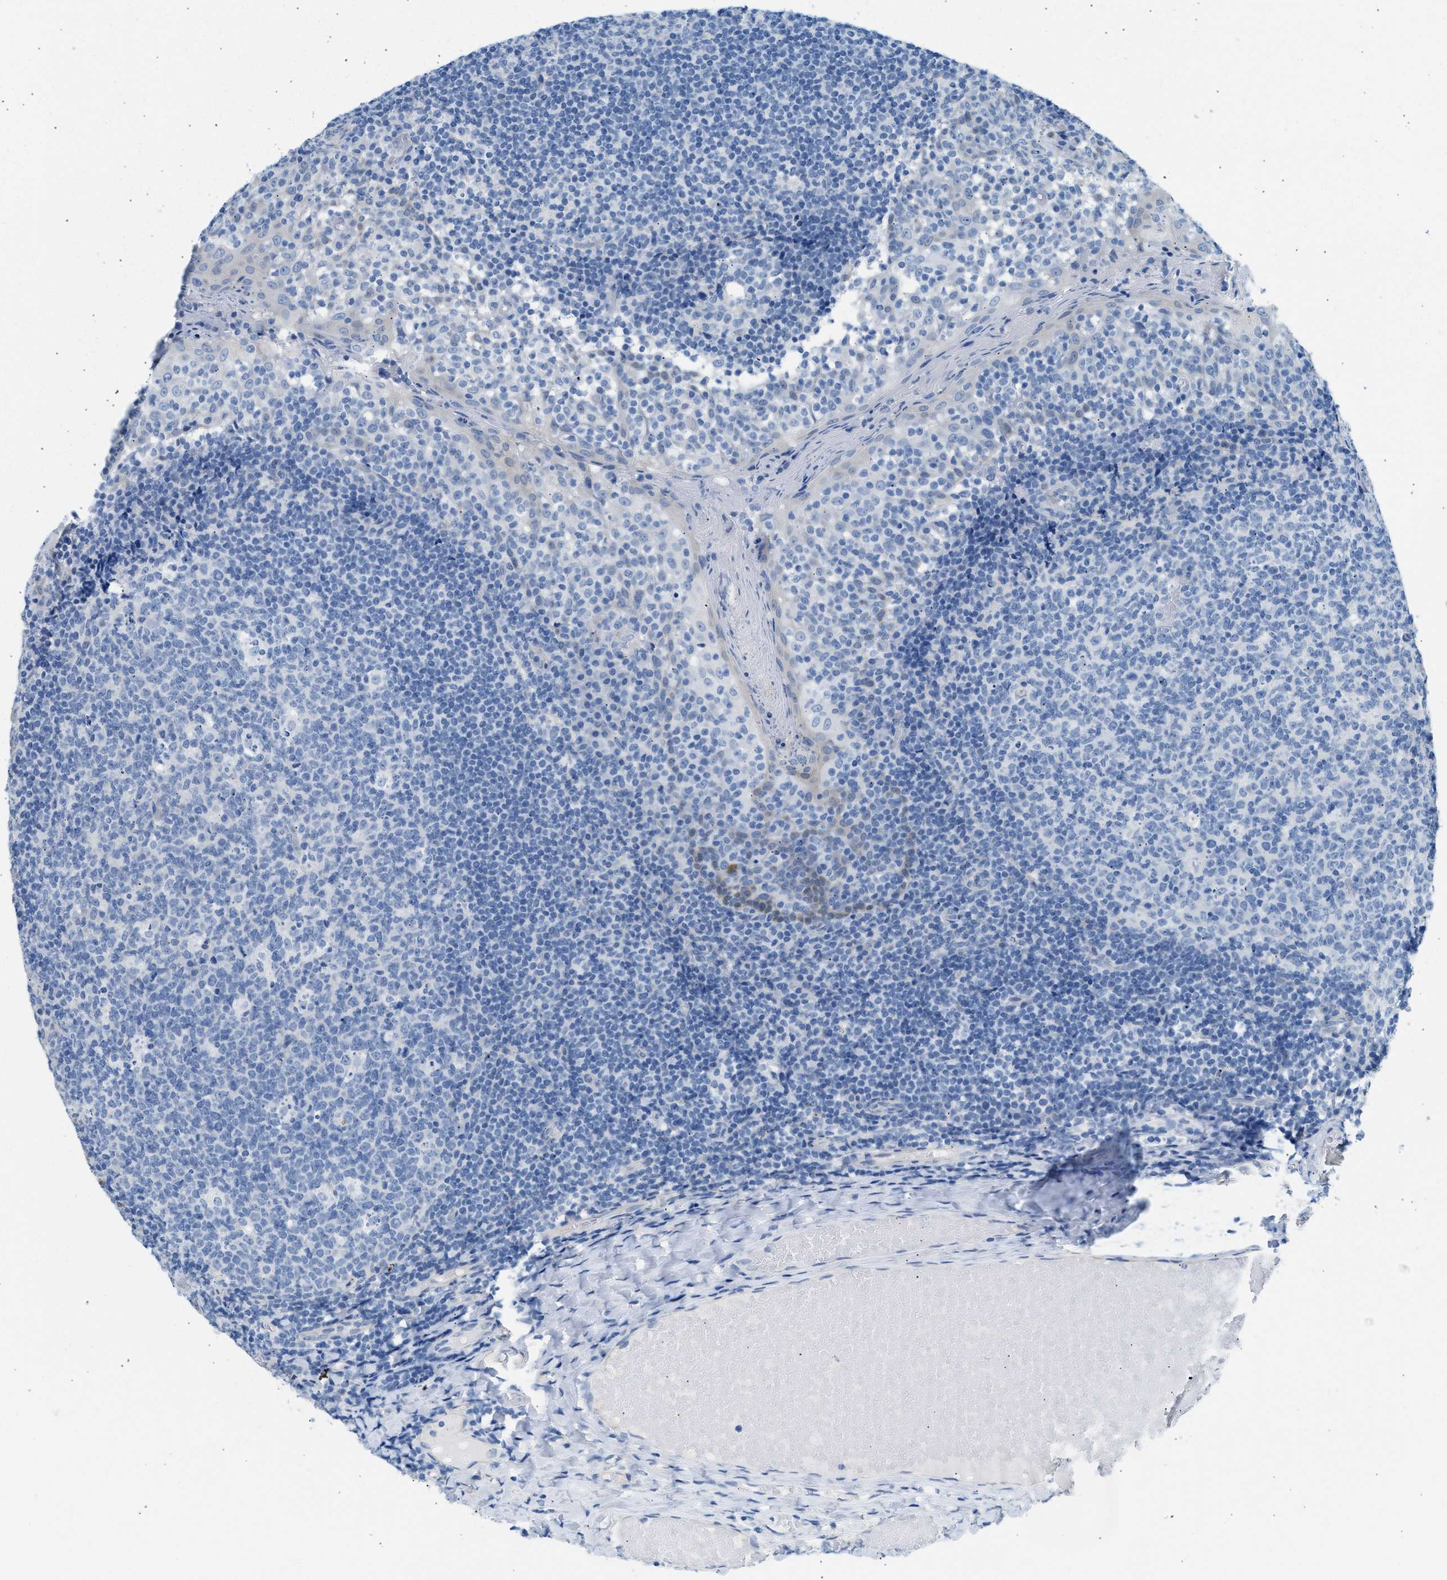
{"staining": {"intensity": "negative", "quantity": "none", "location": "none"}, "tissue": "tonsil", "cell_type": "Germinal center cells", "image_type": "normal", "snomed": [{"axis": "morphology", "description": "Normal tissue, NOS"}, {"axis": "topography", "description": "Tonsil"}], "caption": "A micrograph of human tonsil is negative for staining in germinal center cells. (DAB immunohistochemistry (IHC), high magnification).", "gene": "SPAM1", "patient": {"sex": "female", "age": 19}}